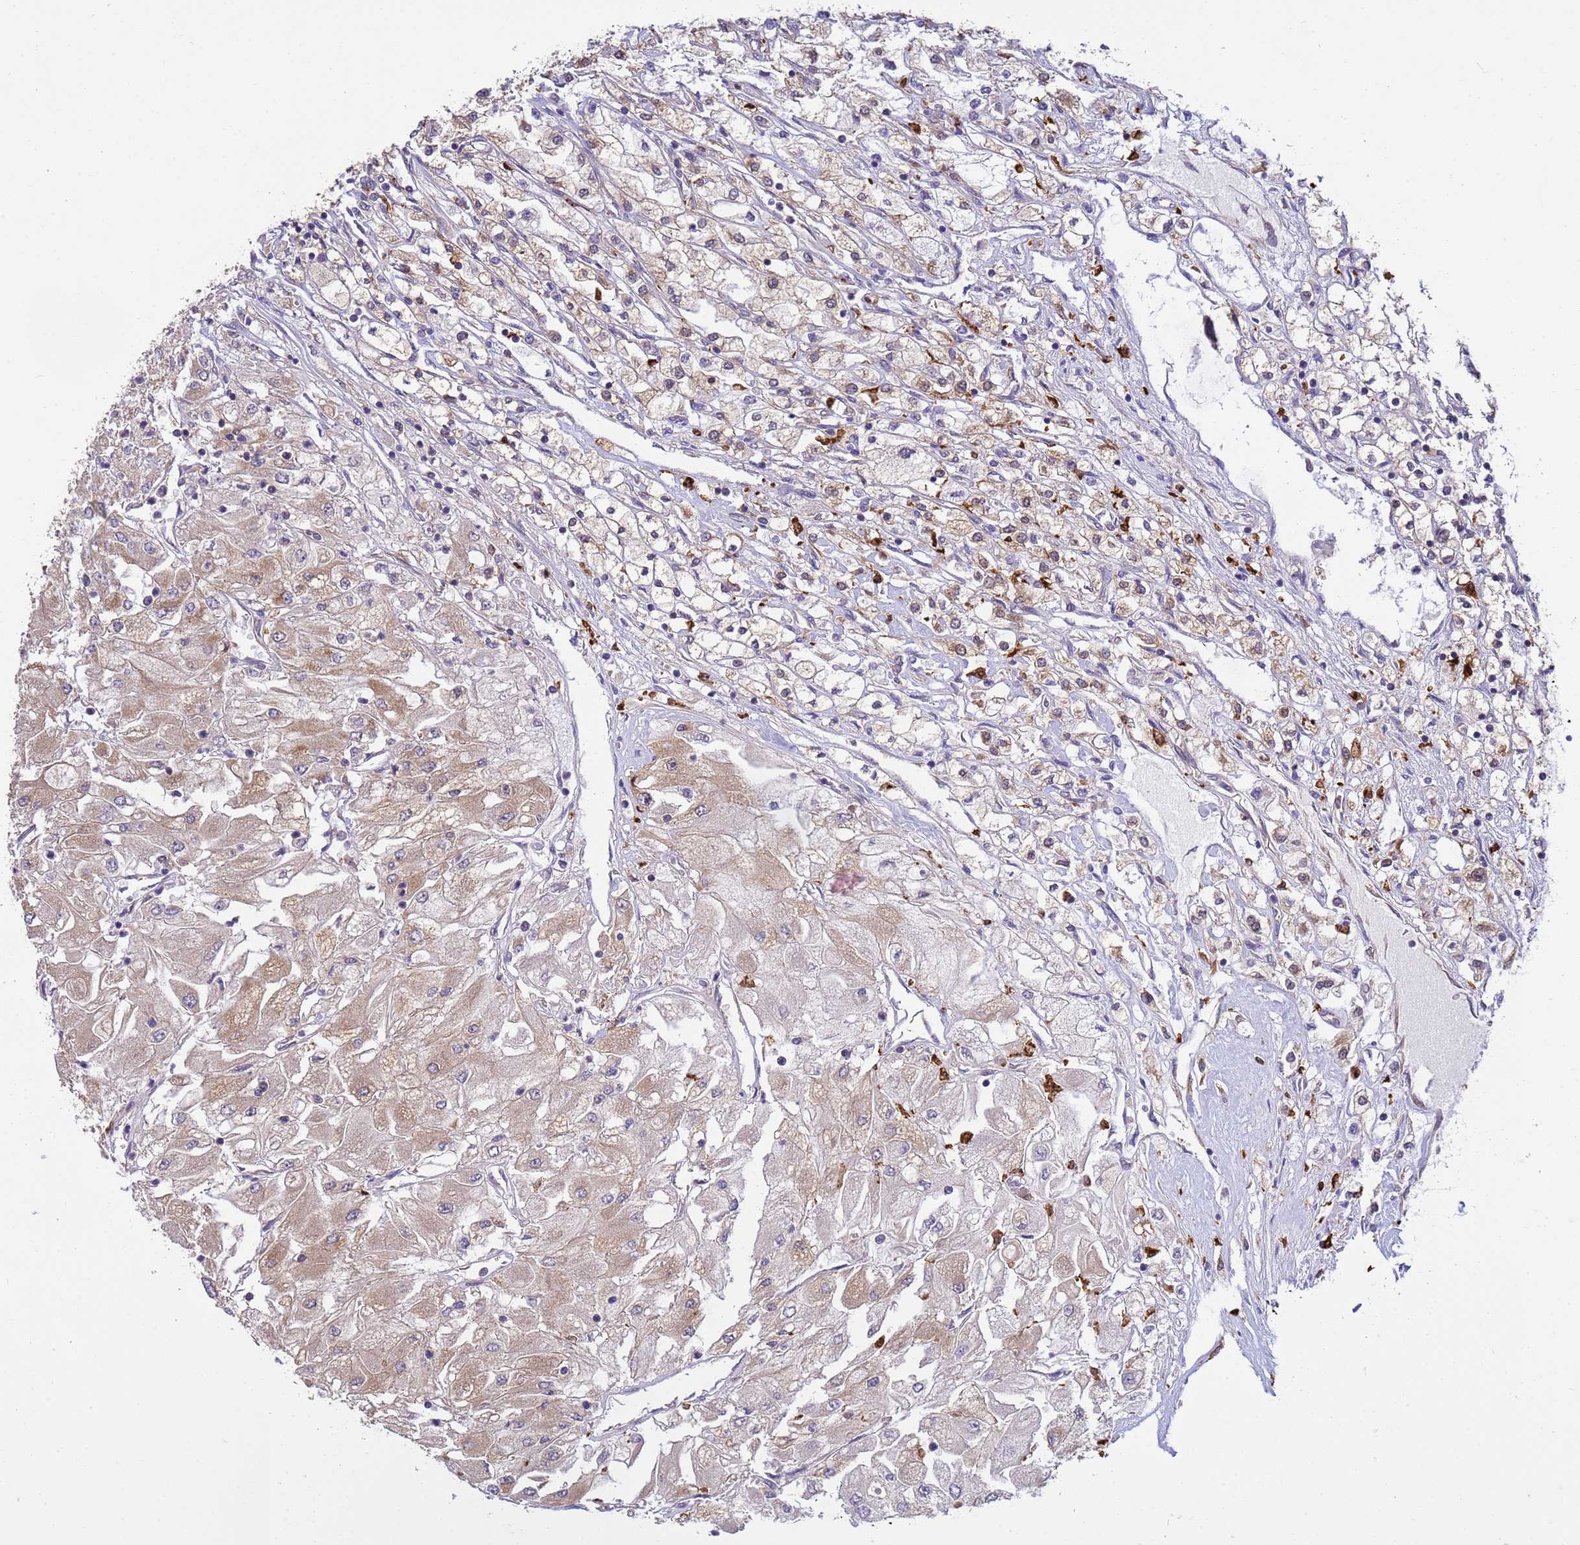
{"staining": {"intensity": "weak", "quantity": "25%-75%", "location": "cytoplasmic/membranous"}, "tissue": "renal cancer", "cell_type": "Tumor cells", "image_type": "cancer", "snomed": [{"axis": "morphology", "description": "Adenocarcinoma, NOS"}, {"axis": "topography", "description": "Kidney"}], "caption": "This image demonstrates immunohistochemistry (IHC) staining of human renal adenocarcinoma, with low weak cytoplasmic/membranous expression in approximately 25%-75% of tumor cells.", "gene": "NPEPPS", "patient": {"sex": "male", "age": 80}}